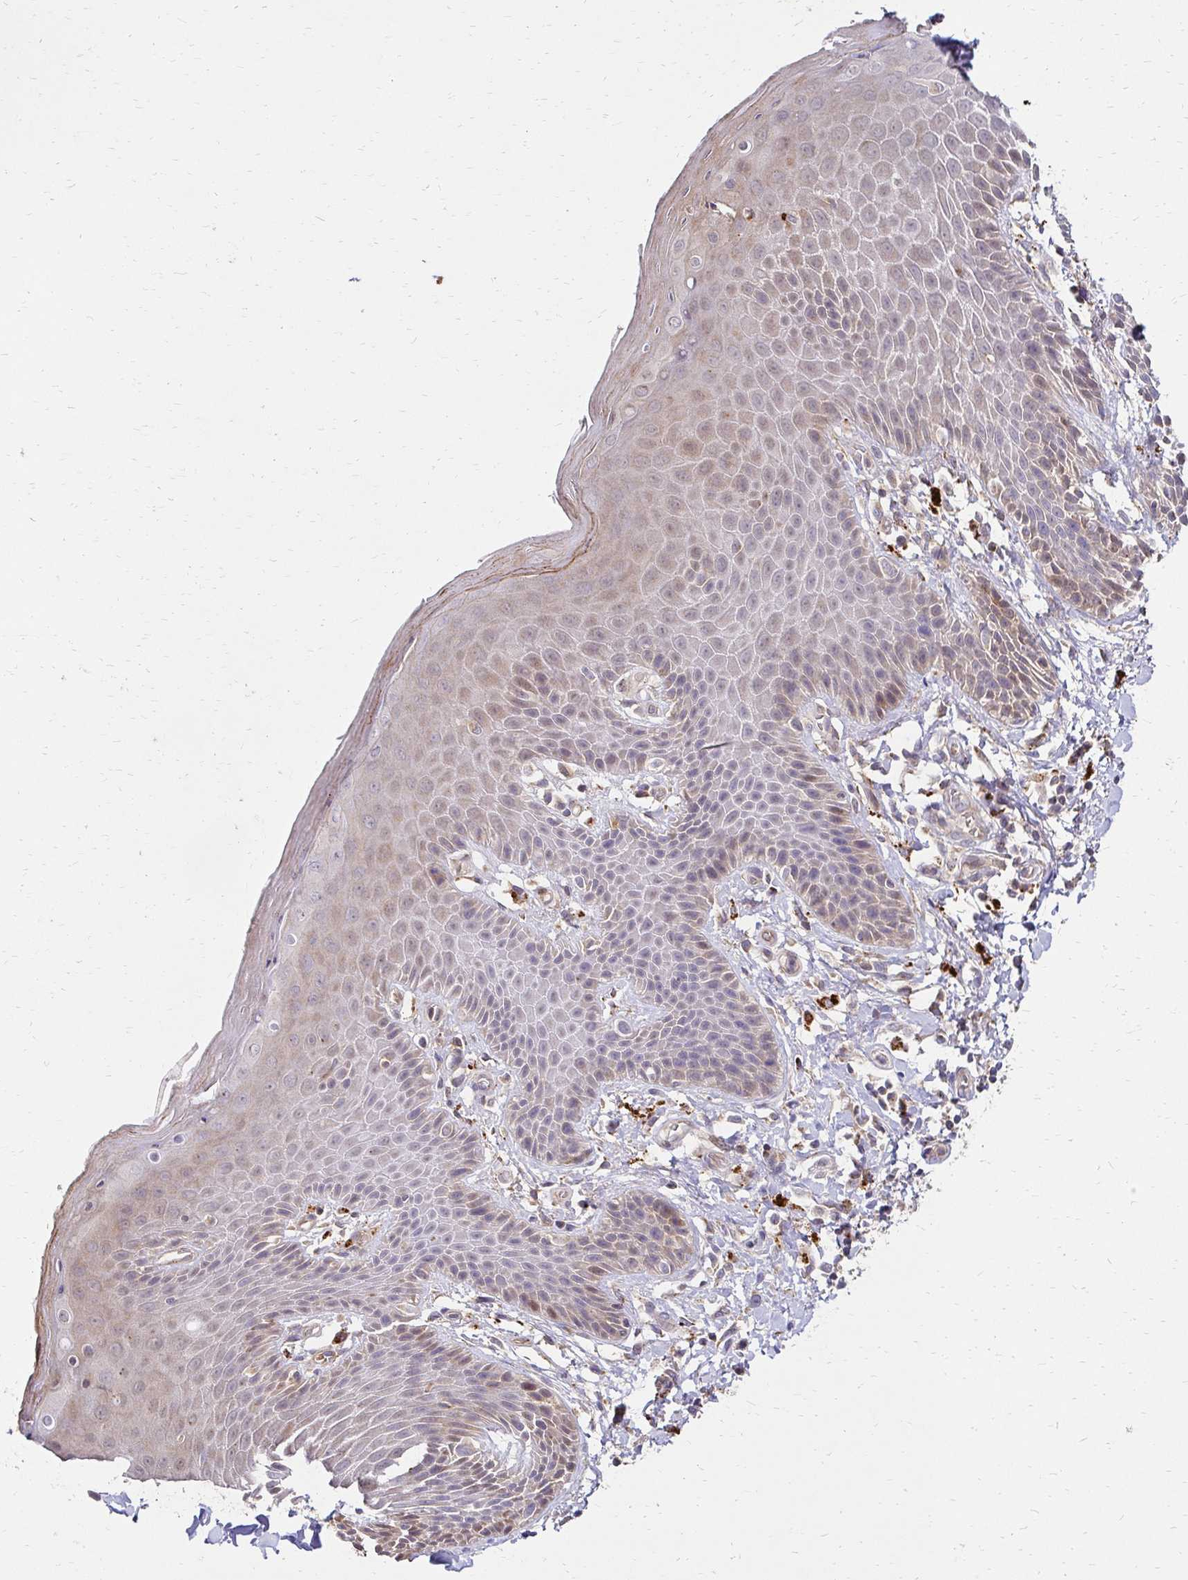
{"staining": {"intensity": "moderate", "quantity": "<25%", "location": "cytoplasmic/membranous"}, "tissue": "skin", "cell_type": "Epidermal cells", "image_type": "normal", "snomed": [{"axis": "morphology", "description": "Normal tissue, NOS"}, {"axis": "topography", "description": "Anal"}, {"axis": "topography", "description": "Peripheral nerve tissue"}], "caption": "Skin stained with DAB (3,3'-diaminobenzidine) IHC demonstrates low levels of moderate cytoplasmic/membranous positivity in approximately <25% of epidermal cells. (DAB IHC, brown staining for protein, blue staining for nuclei).", "gene": "IDUA", "patient": {"sex": "male", "age": 51}}